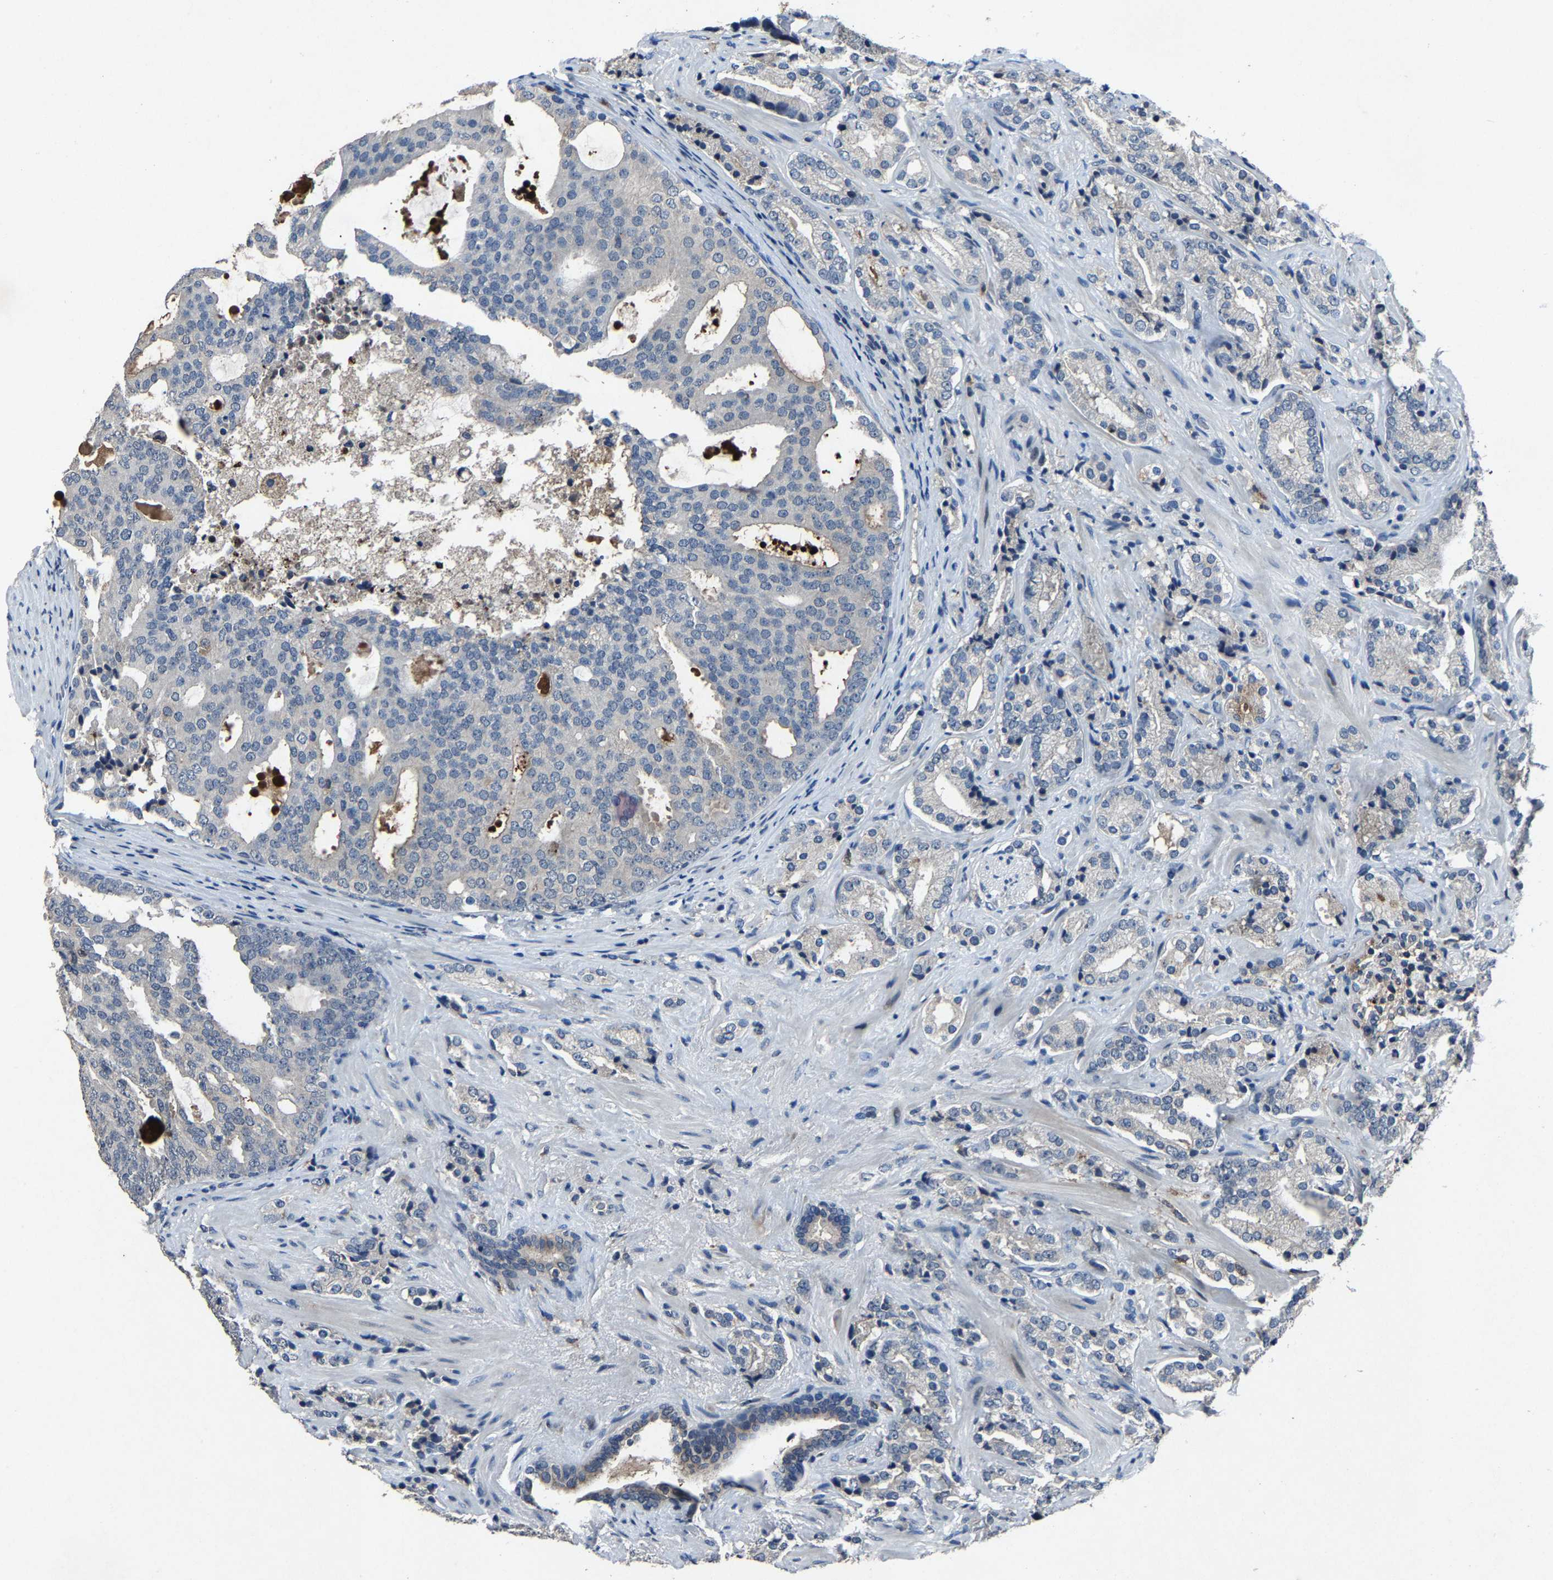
{"staining": {"intensity": "negative", "quantity": "none", "location": "none"}, "tissue": "prostate cancer", "cell_type": "Tumor cells", "image_type": "cancer", "snomed": [{"axis": "morphology", "description": "Adenocarcinoma, High grade"}, {"axis": "topography", "description": "Prostate"}], "caption": "IHC histopathology image of neoplastic tissue: human prostate cancer stained with DAB (3,3'-diaminobenzidine) exhibits no significant protein positivity in tumor cells.", "gene": "PCNX2", "patient": {"sex": "male", "age": 71}}